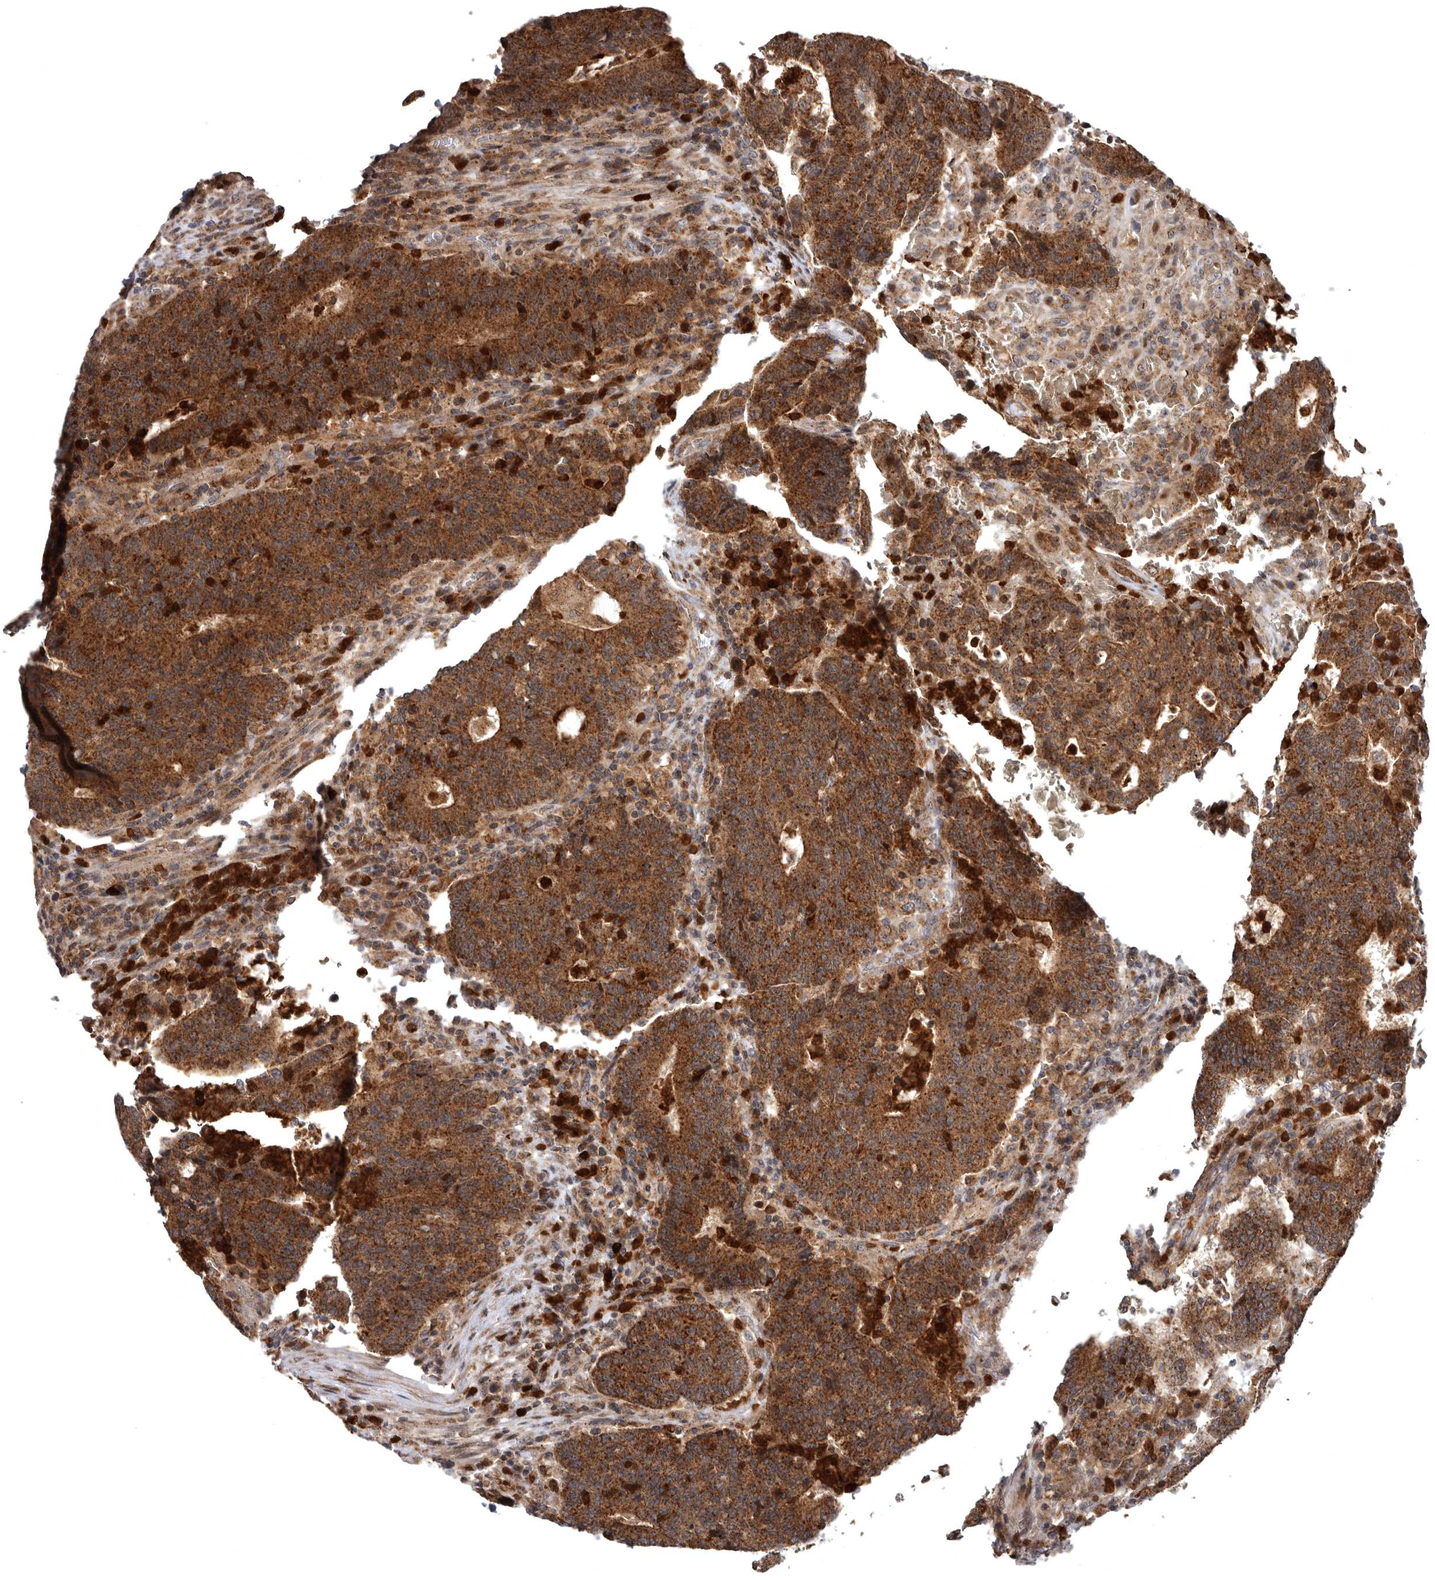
{"staining": {"intensity": "moderate", "quantity": ">75%", "location": "cytoplasmic/membranous"}, "tissue": "colorectal cancer", "cell_type": "Tumor cells", "image_type": "cancer", "snomed": [{"axis": "morphology", "description": "Adenocarcinoma, NOS"}, {"axis": "topography", "description": "Colon"}], "caption": "This is an image of immunohistochemistry (IHC) staining of adenocarcinoma (colorectal), which shows moderate positivity in the cytoplasmic/membranous of tumor cells.", "gene": "FGFR4", "patient": {"sex": "female", "age": 75}}